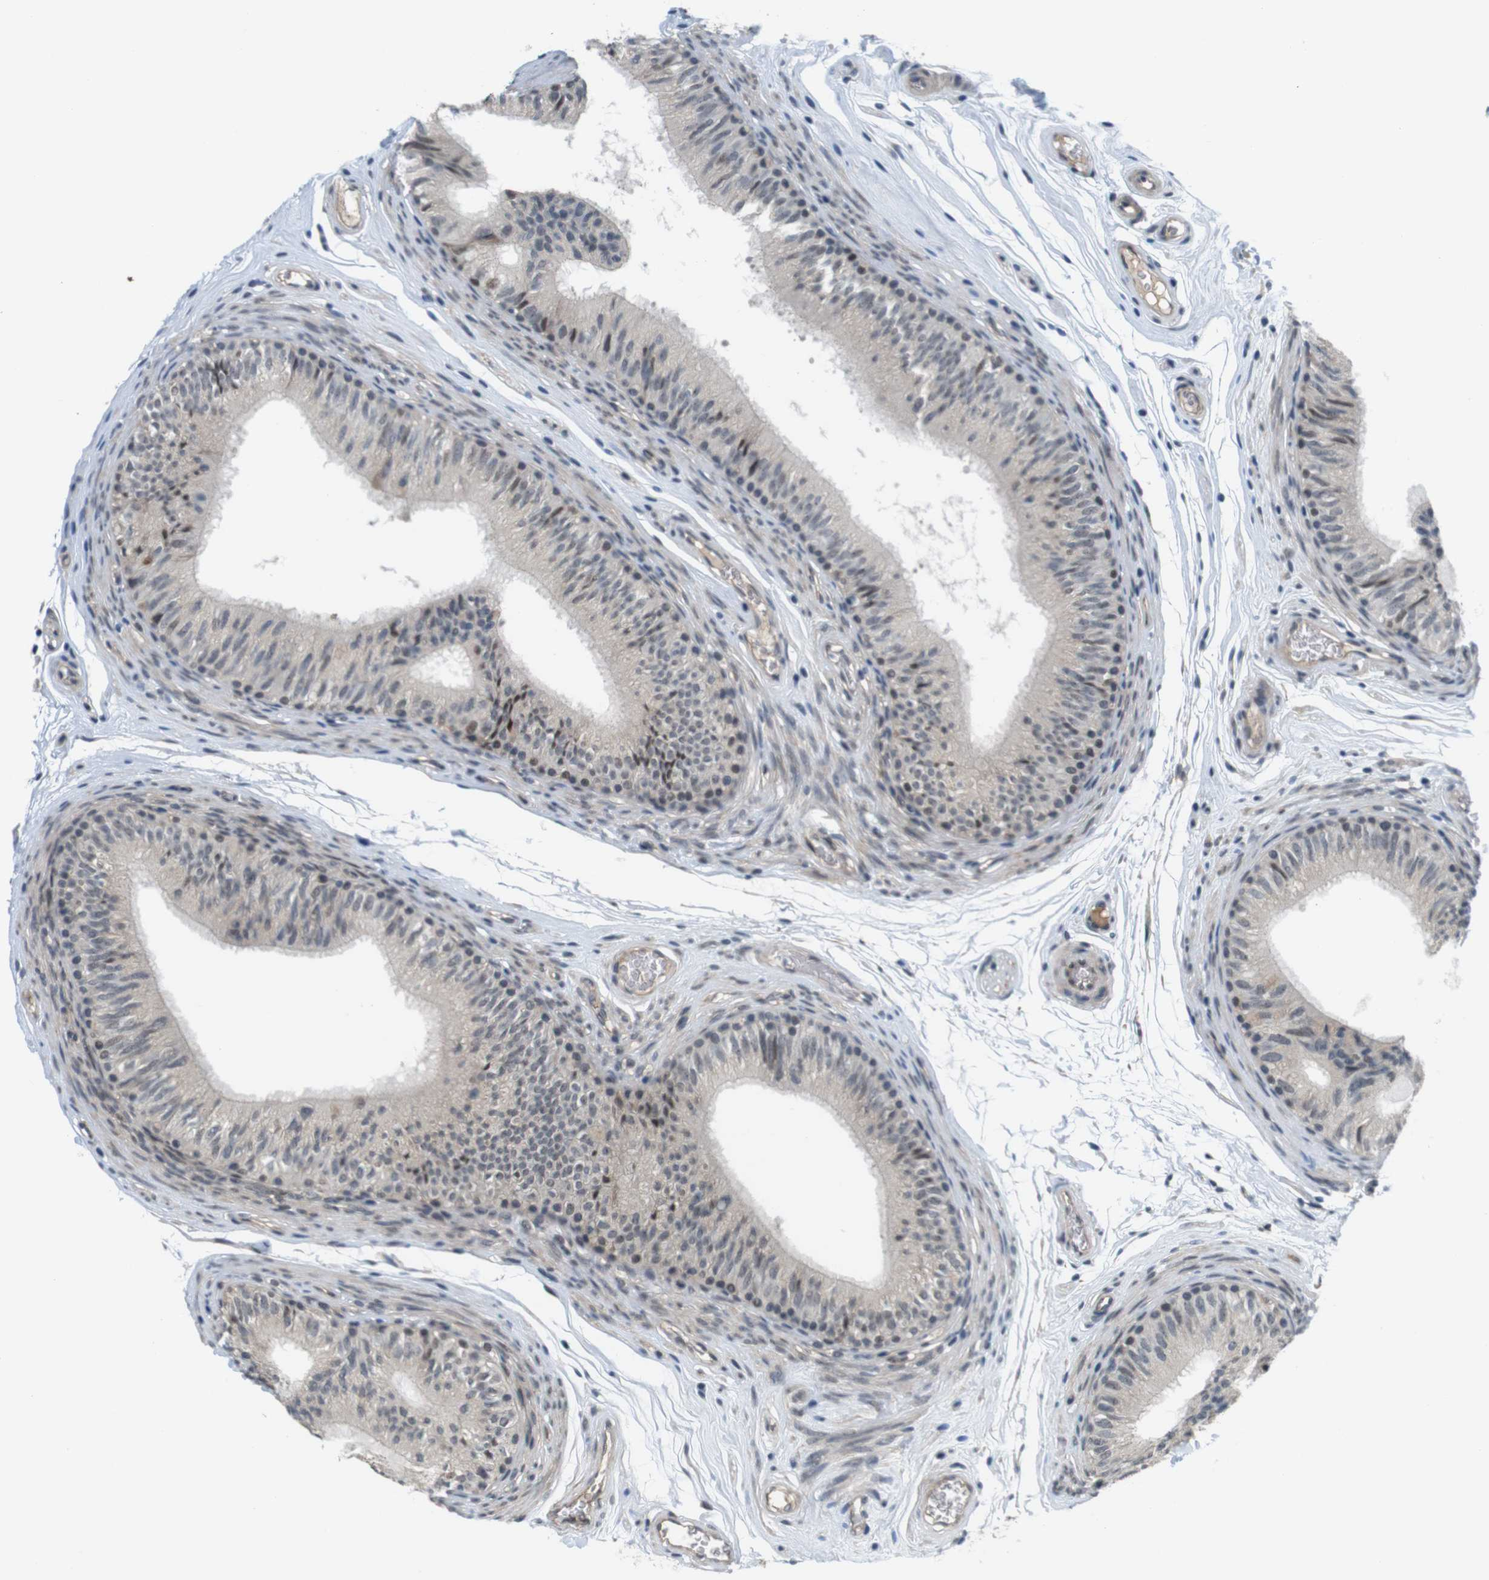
{"staining": {"intensity": "moderate", "quantity": "<25%", "location": "nuclear"}, "tissue": "epididymis", "cell_type": "Glandular cells", "image_type": "normal", "snomed": [{"axis": "morphology", "description": "Normal tissue, NOS"}, {"axis": "topography", "description": "Epididymis"}], "caption": "Unremarkable epididymis shows moderate nuclear positivity in approximately <25% of glandular cells, visualized by immunohistochemistry. Using DAB (brown) and hematoxylin (blue) stains, captured at high magnification using brightfield microscopy.", "gene": "SMCO2", "patient": {"sex": "male", "age": 36}}